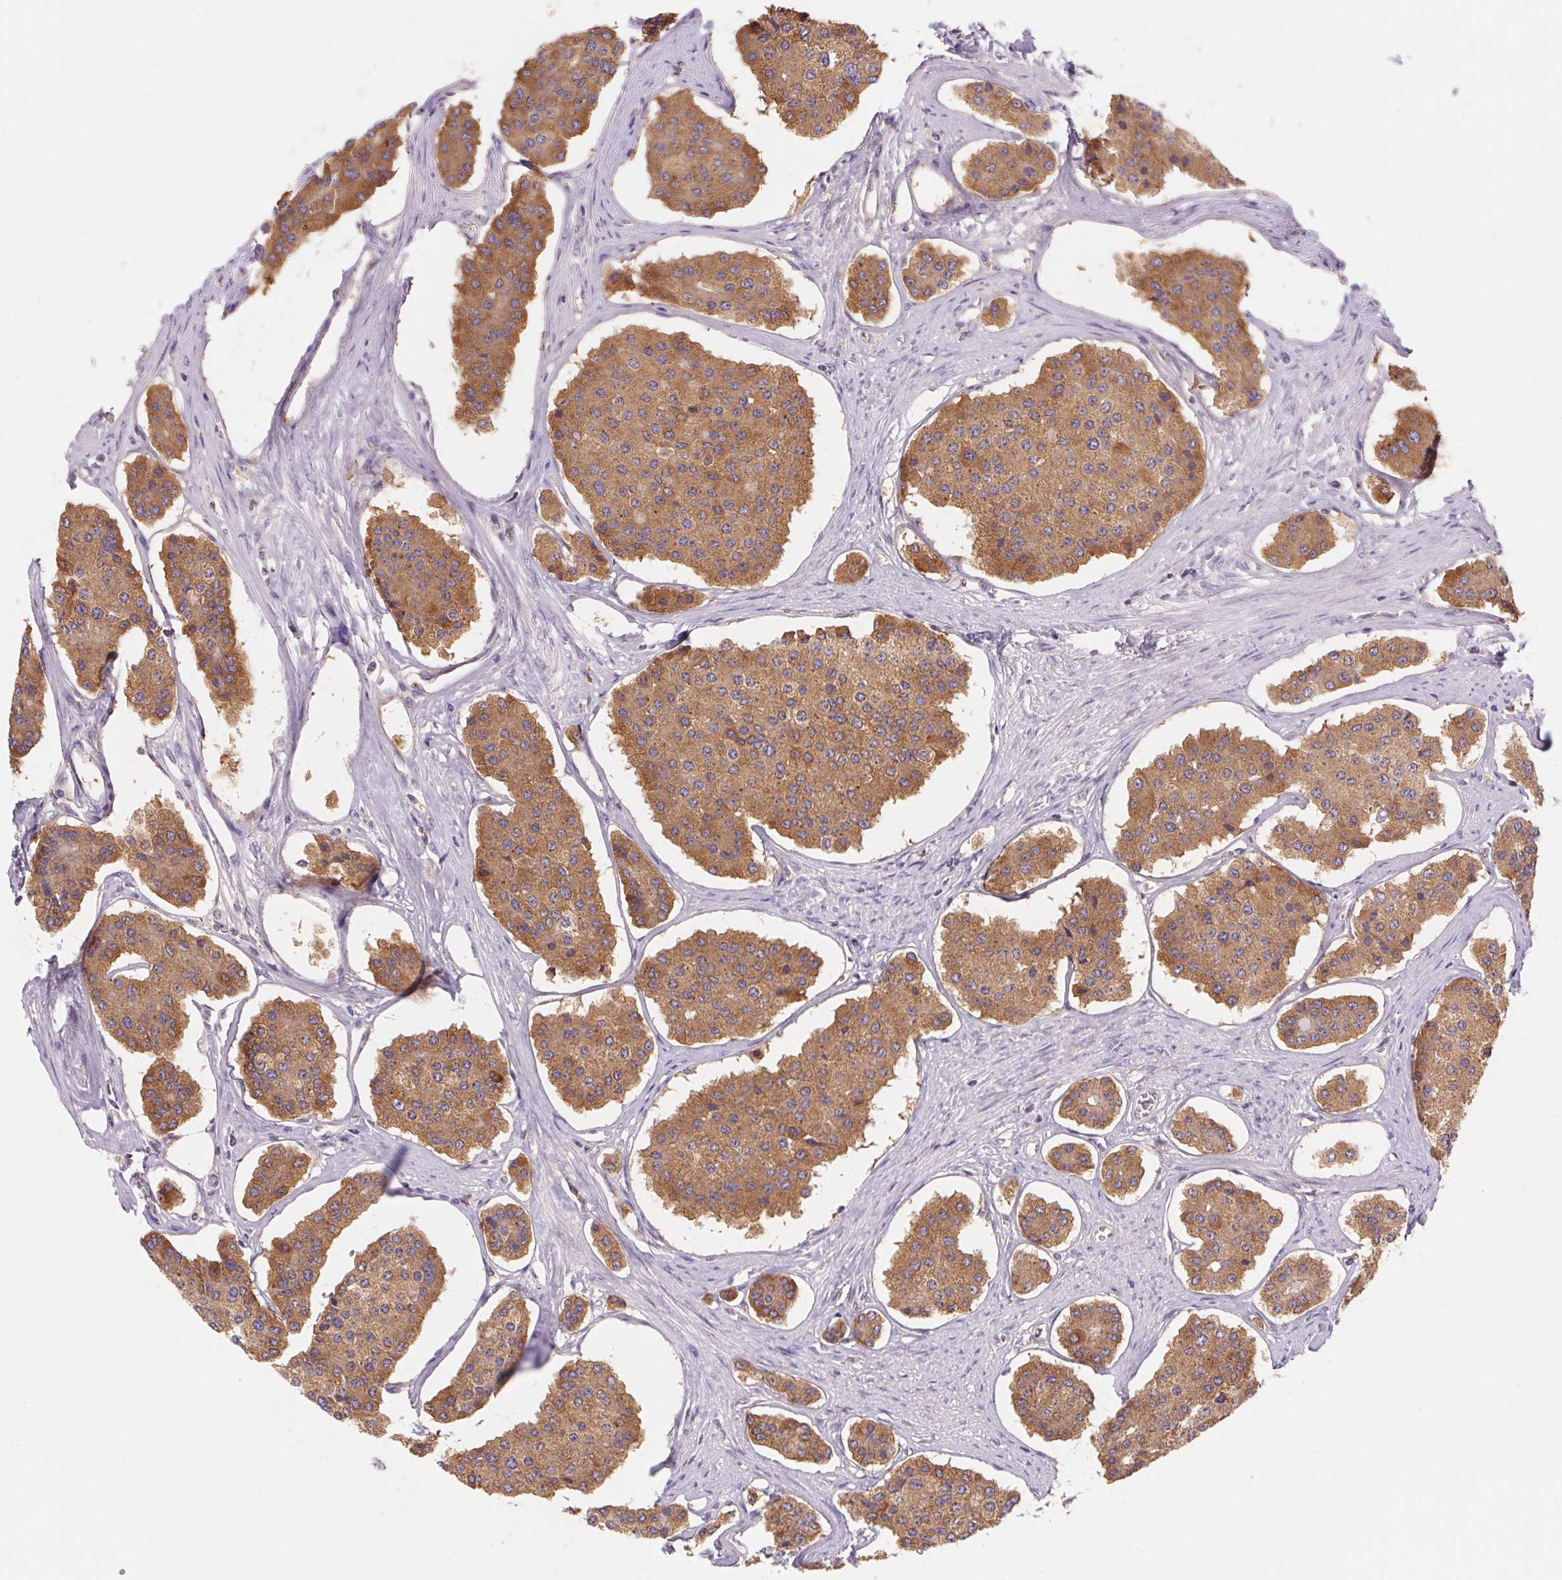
{"staining": {"intensity": "moderate", "quantity": ">75%", "location": "cytoplasmic/membranous"}, "tissue": "carcinoid", "cell_type": "Tumor cells", "image_type": "cancer", "snomed": [{"axis": "morphology", "description": "Carcinoid, malignant, NOS"}, {"axis": "topography", "description": "Small intestine"}], "caption": "Carcinoid (malignant) was stained to show a protein in brown. There is medium levels of moderate cytoplasmic/membranous positivity in approximately >75% of tumor cells.", "gene": "RAB1A", "patient": {"sex": "female", "age": 65}}